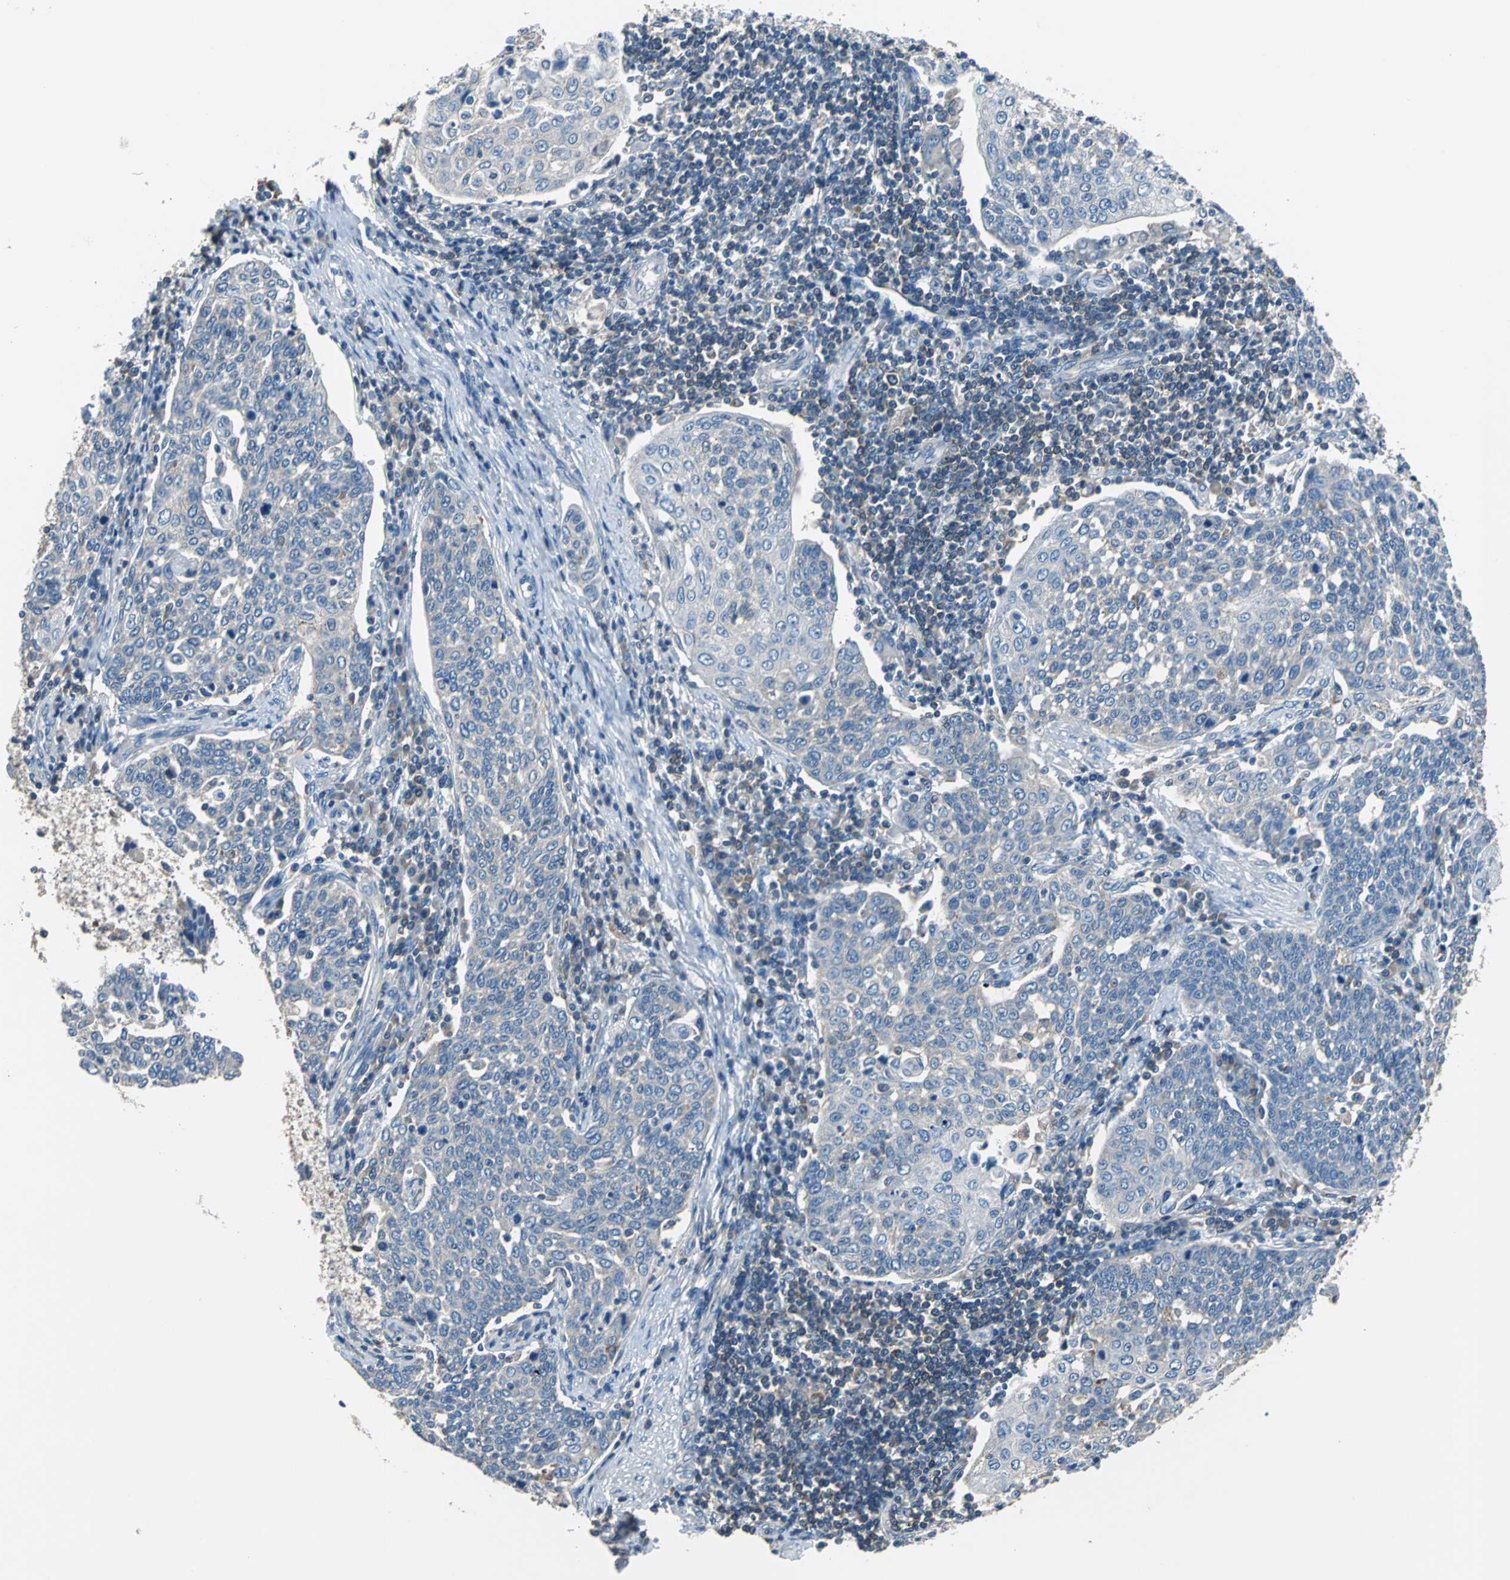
{"staining": {"intensity": "negative", "quantity": "none", "location": "none"}, "tissue": "cervical cancer", "cell_type": "Tumor cells", "image_type": "cancer", "snomed": [{"axis": "morphology", "description": "Squamous cell carcinoma, NOS"}, {"axis": "topography", "description": "Cervix"}], "caption": "Tumor cells show no significant protein positivity in squamous cell carcinoma (cervical).", "gene": "PRKCA", "patient": {"sex": "female", "age": 34}}